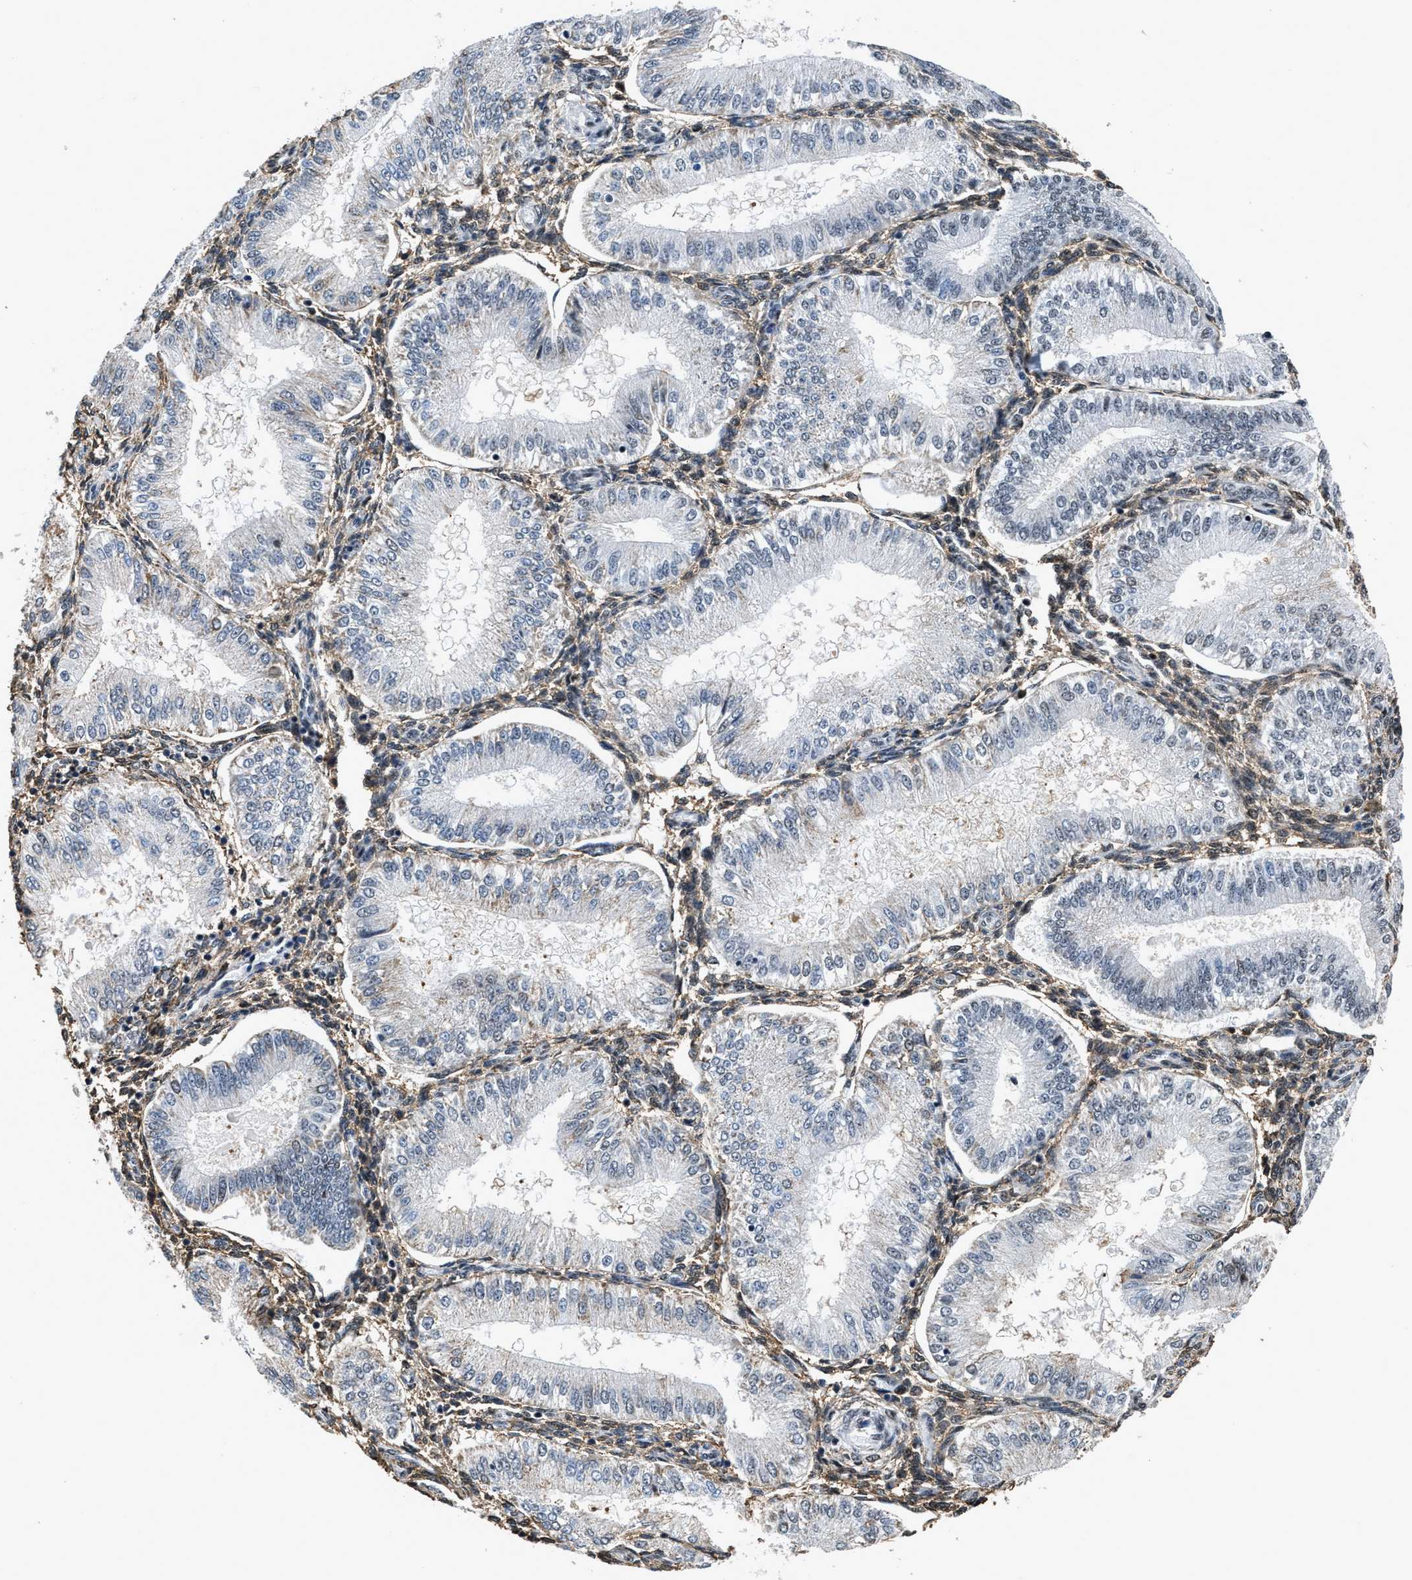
{"staining": {"intensity": "moderate", "quantity": "25%-75%", "location": "nuclear"}, "tissue": "endometrium", "cell_type": "Cells in endometrial stroma", "image_type": "normal", "snomed": [{"axis": "morphology", "description": "Normal tissue, NOS"}, {"axis": "topography", "description": "Endometrium"}], "caption": "This image displays IHC staining of unremarkable endometrium, with medium moderate nuclear expression in about 25%-75% of cells in endometrial stroma.", "gene": "HNRNPF", "patient": {"sex": "female", "age": 39}}